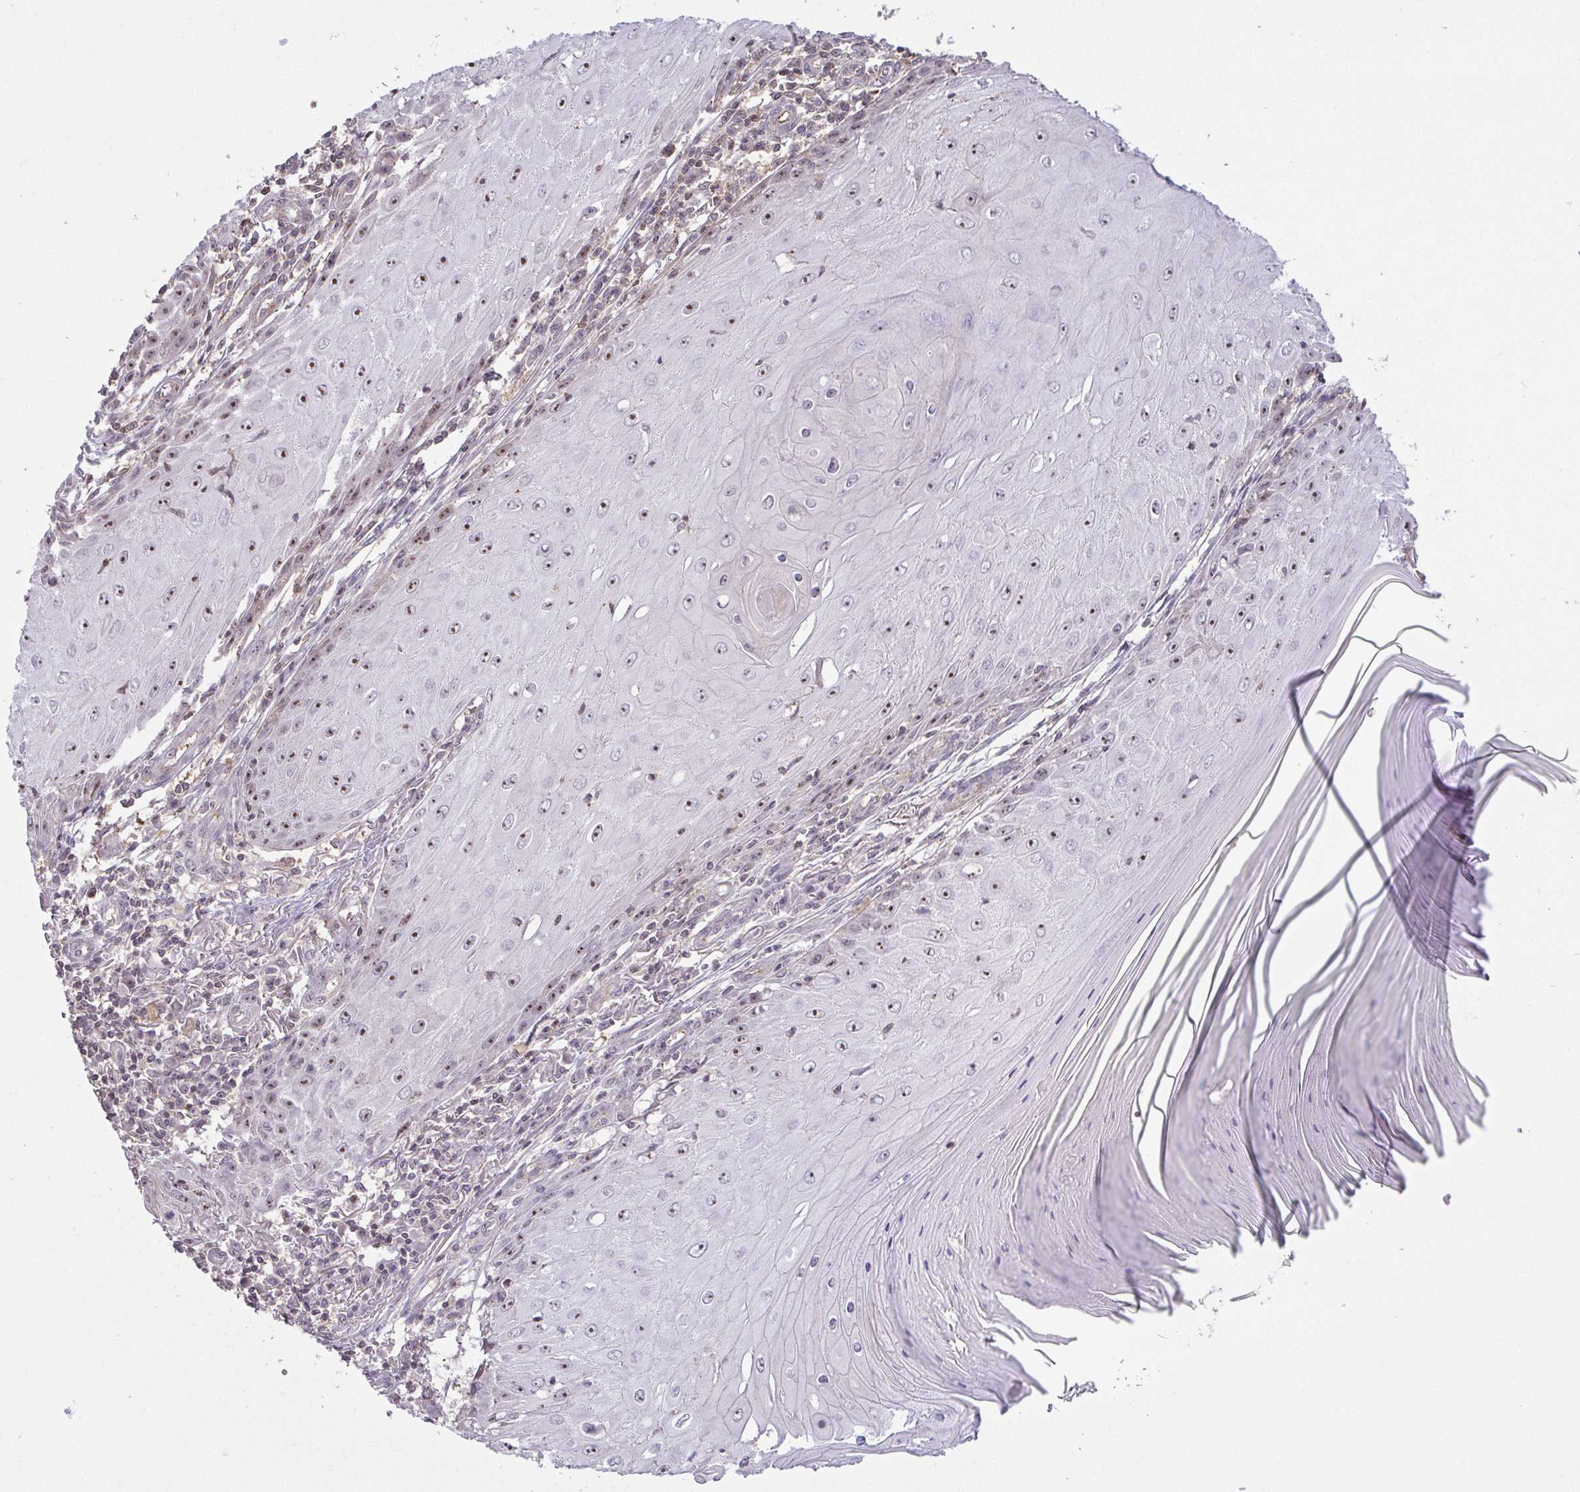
{"staining": {"intensity": "moderate", "quantity": "25%-75%", "location": "nuclear"}, "tissue": "skin cancer", "cell_type": "Tumor cells", "image_type": "cancer", "snomed": [{"axis": "morphology", "description": "Squamous cell carcinoma, NOS"}, {"axis": "topography", "description": "Skin"}], "caption": "Immunohistochemical staining of human skin cancer (squamous cell carcinoma) shows moderate nuclear protein expression in approximately 25%-75% of tumor cells.", "gene": "RSL24D1", "patient": {"sex": "female", "age": 73}}